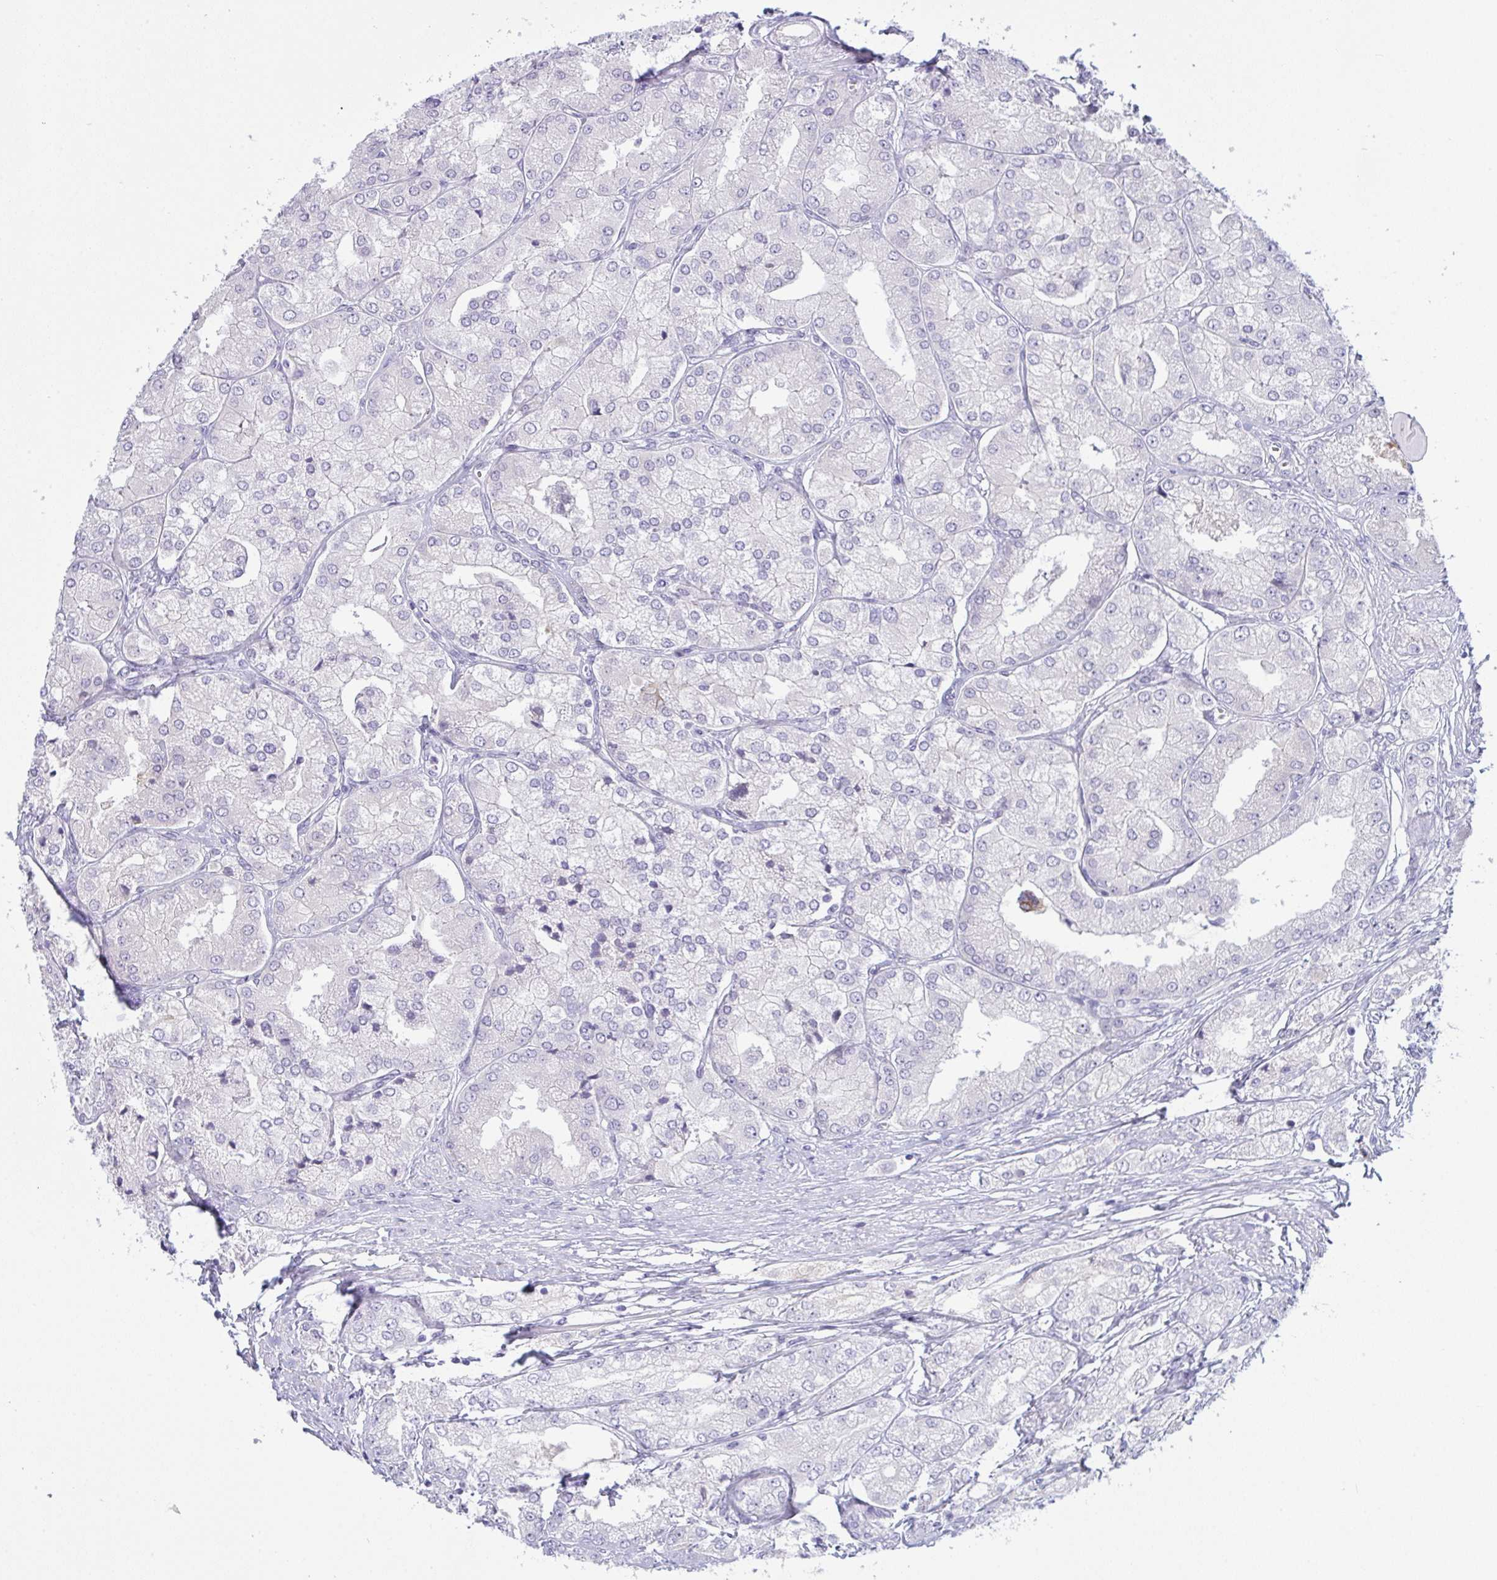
{"staining": {"intensity": "negative", "quantity": "none", "location": "none"}, "tissue": "prostate cancer", "cell_type": "Tumor cells", "image_type": "cancer", "snomed": [{"axis": "morphology", "description": "Adenocarcinoma, High grade"}, {"axis": "topography", "description": "Prostate"}], "caption": "This is a image of immunohistochemistry staining of prostate adenocarcinoma (high-grade), which shows no expression in tumor cells. Brightfield microscopy of immunohistochemistry (IHC) stained with DAB (3,3'-diaminobenzidine) (brown) and hematoxylin (blue), captured at high magnification.", "gene": "TENT5D", "patient": {"sex": "male", "age": 61}}